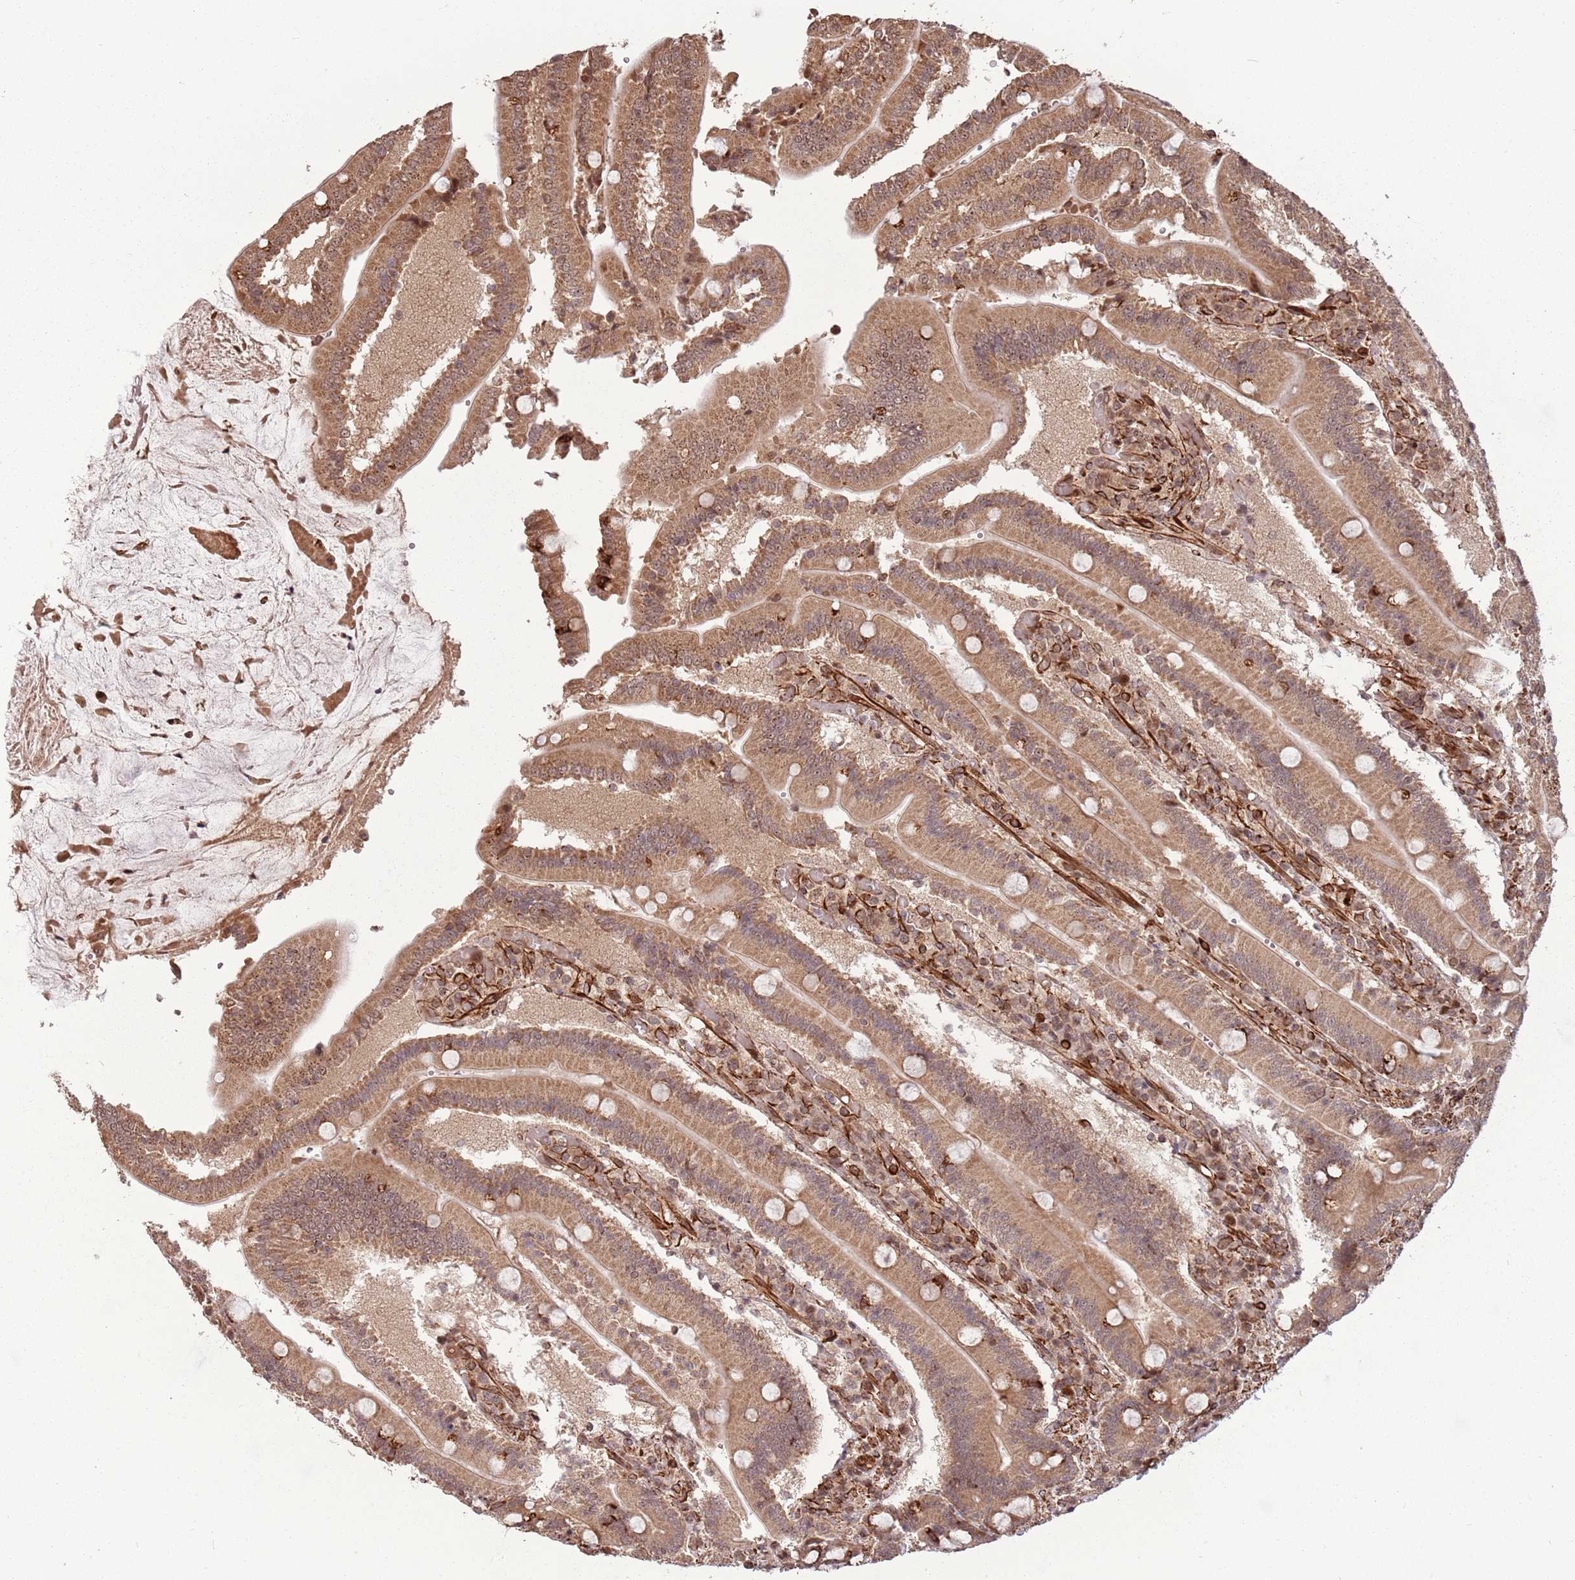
{"staining": {"intensity": "strong", "quantity": ">75%", "location": "cytoplasmic/membranous,nuclear"}, "tissue": "duodenum", "cell_type": "Glandular cells", "image_type": "normal", "snomed": [{"axis": "morphology", "description": "Normal tissue, NOS"}, {"axis": "topography", "description": "Duodenum"}], "caption": "Benign duodenum reveals strong cytoplasmic/membranous,nuclear positivity in approximately >75% of glandular cells, visualized by immunohistochemistry. The protein of interest is stained brown, and the nuclei are stained in blue (DAB IHC with brightfield microscopy, high magnification).", "gene": "ADAMTS3", "patient": {"sex": "female", "age": 62}}